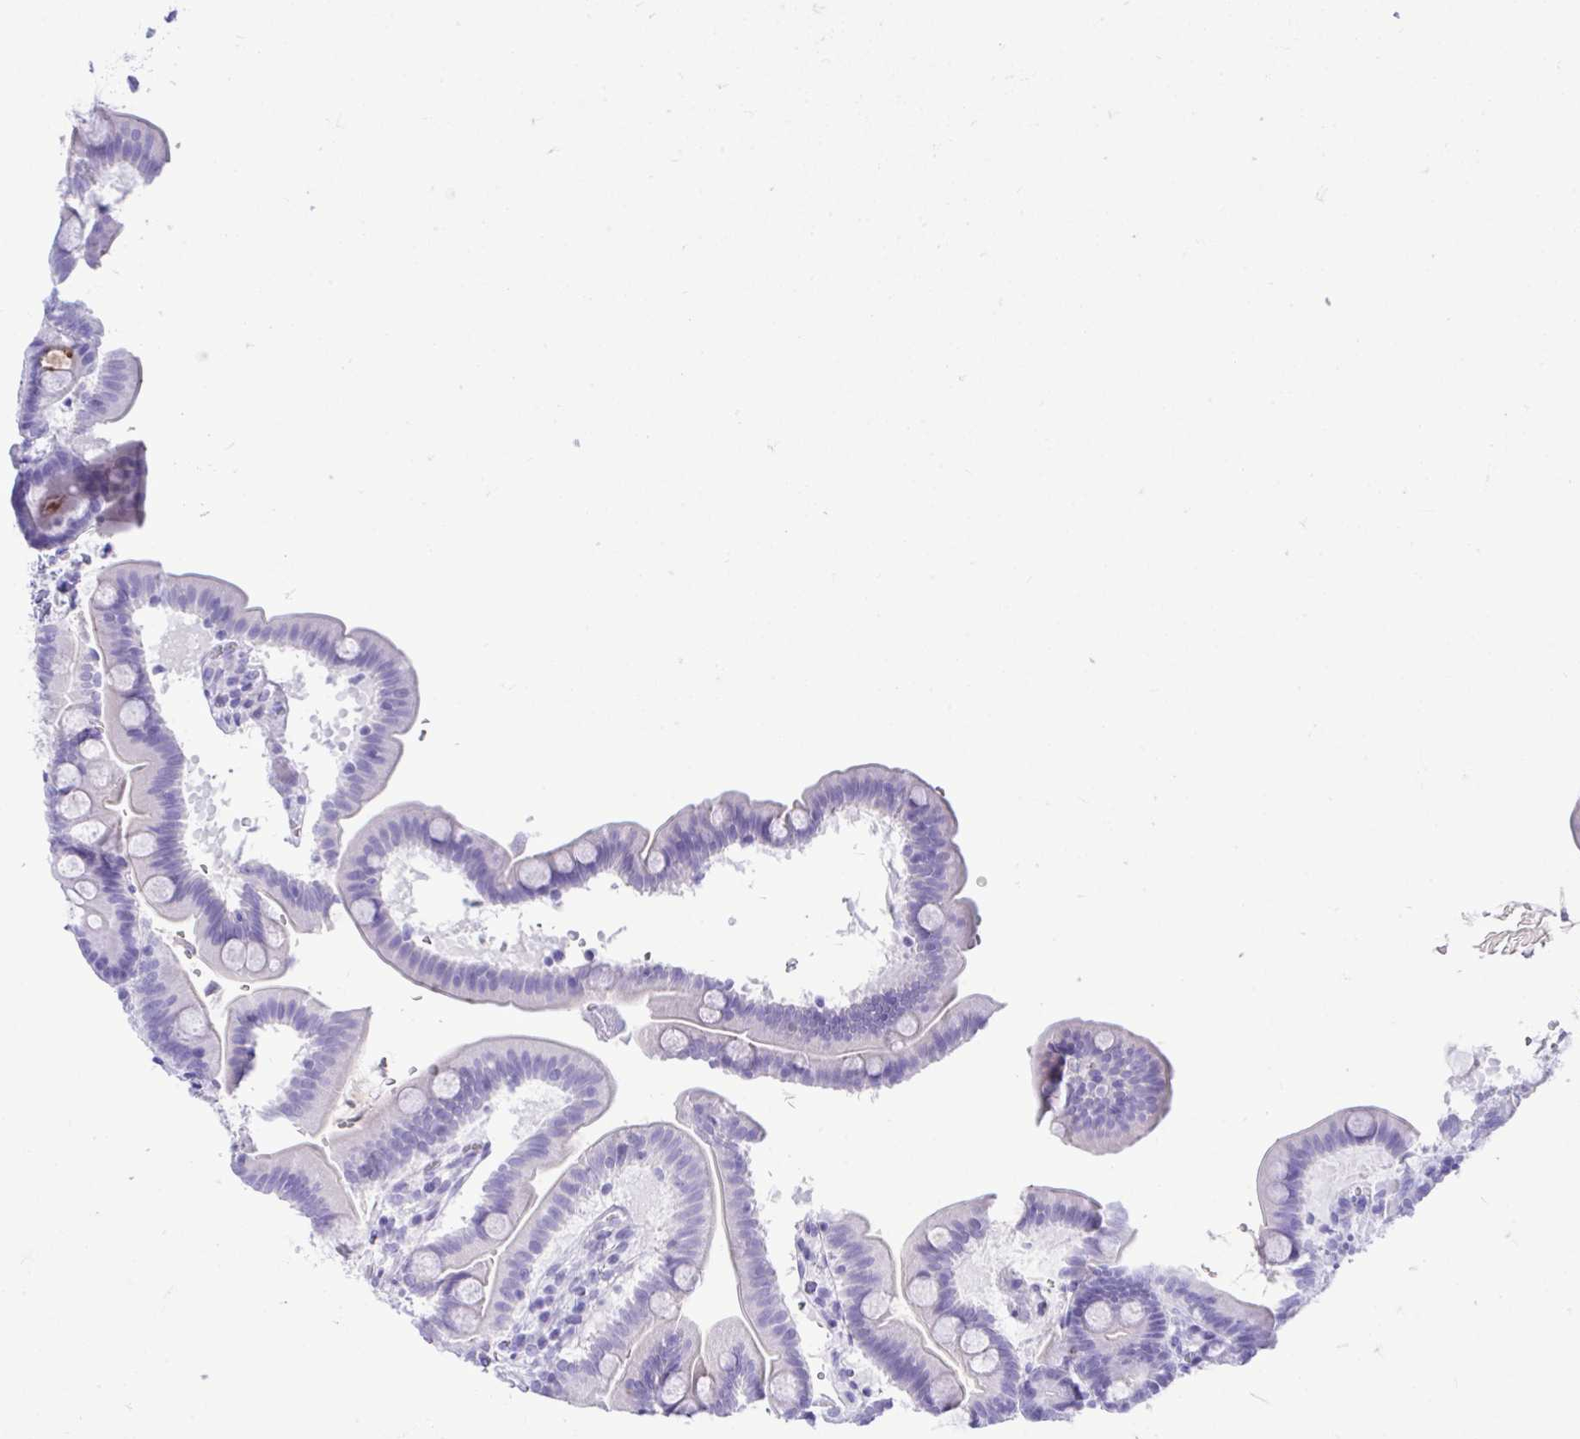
{"staining": {"intensity": "negative", "quantity": "none", "location": "none"}, "tissue": "duodenum", "cell_type": "Glandular cells", "image_type": "normal", "snomed": [{"axis": "morphology", "description": "Normal tissue, NOS"}, {"axis": "topography", "description": "Duodenum"}], "caption": "Human duodenum stained for a protein using IHC reveals no expression in glandular cells.", "gene": "BEX5", "patient": {"sex": "male", "age": 59}}